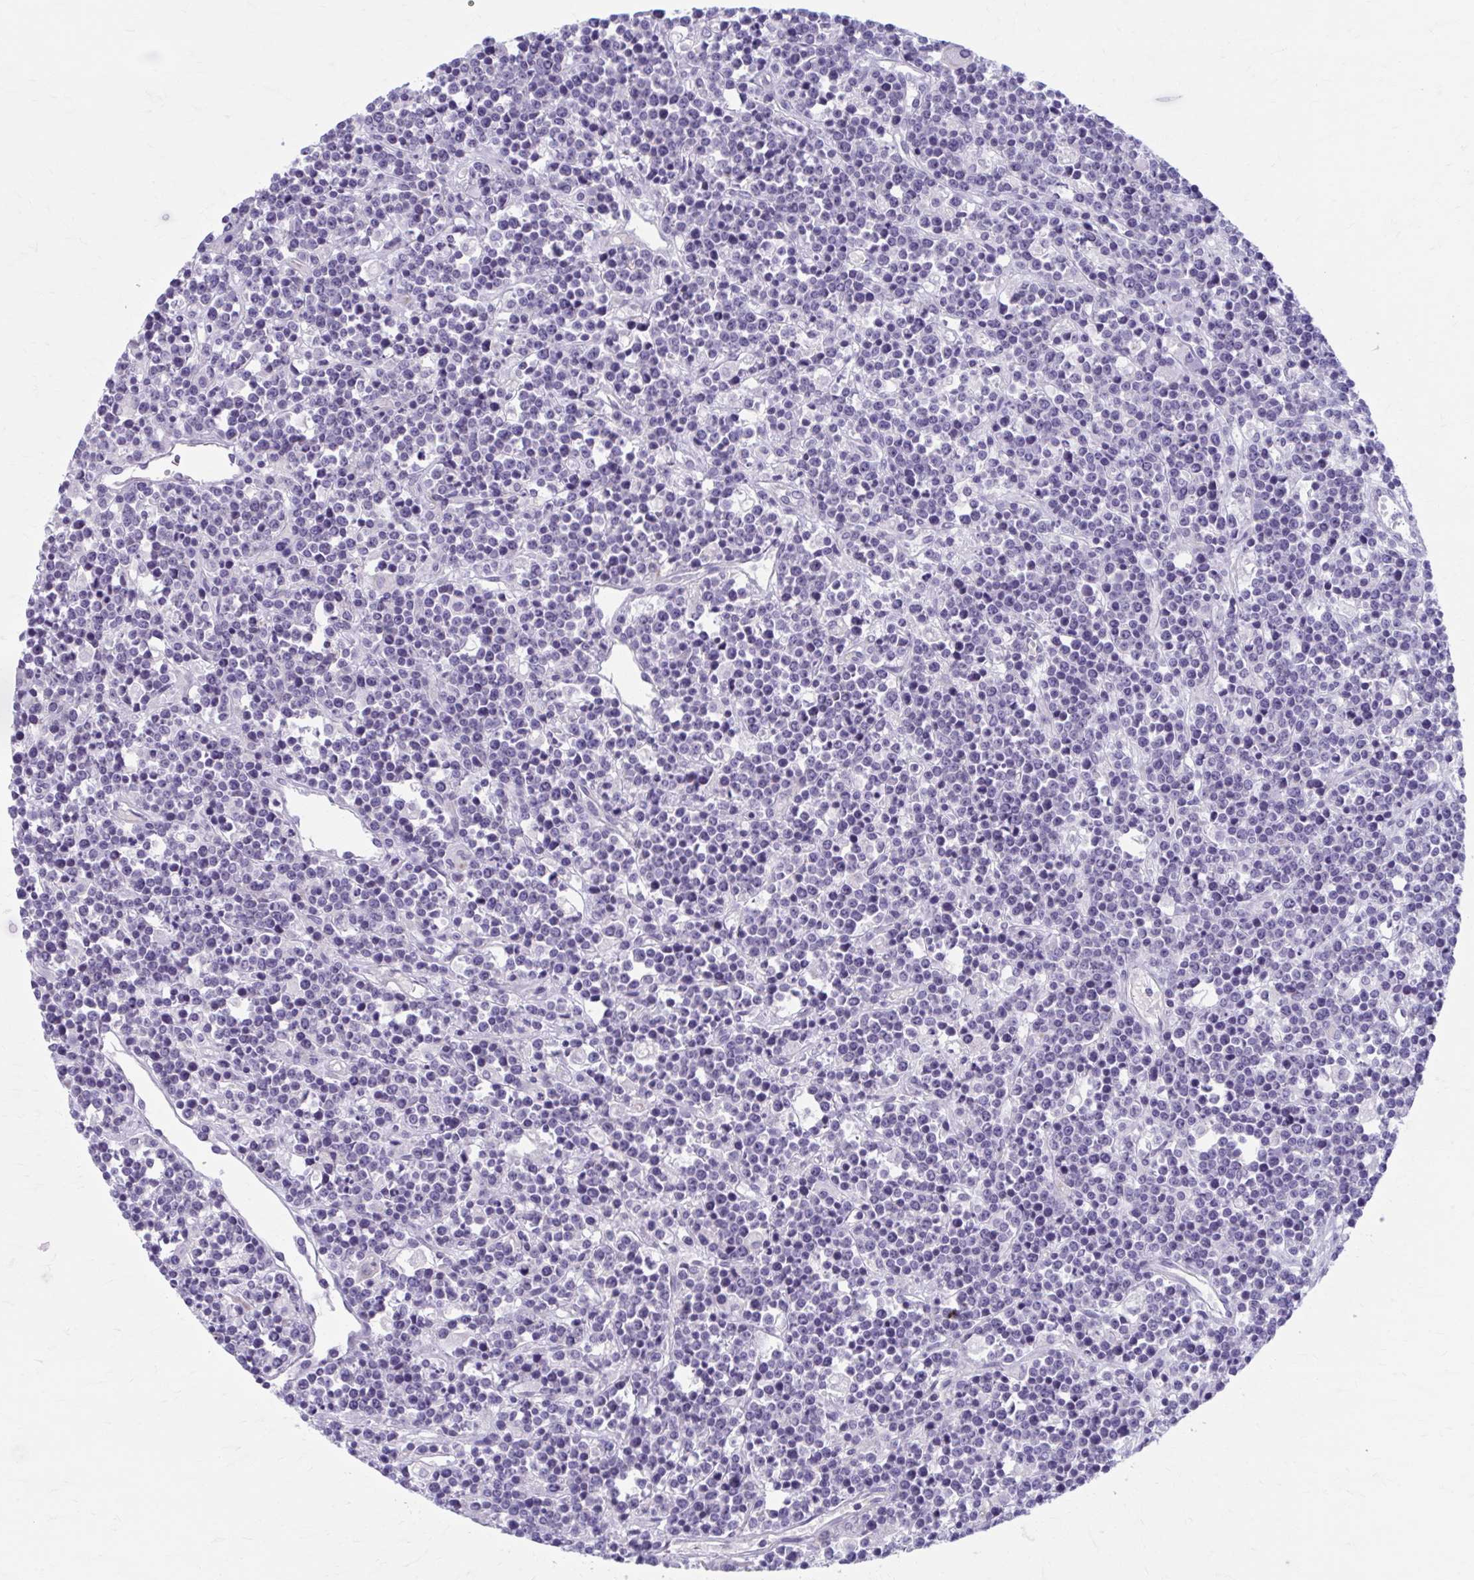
{"staining": {"intensity": "negative", "quantity": "none", "location": "none"}, "tissue": "lymphoma", "cell_type": "Tumor cells", "image_type": "cancer", "snomed": [{"axis": "morphology", "description": "Malignant lymphoma, non-Hodgkin's type, High grade"}, {"axis": "topography", "description": "Ovary"}], "caption": "Human malignant lymphoma, non-Hodgkin's type (high-grade) stained for a protein using immunohistochemistry (IHC) exhibits no positivity in tumor cells.", "gene": "CCDC105", "patient": {"sex": "female", "age": 56}}